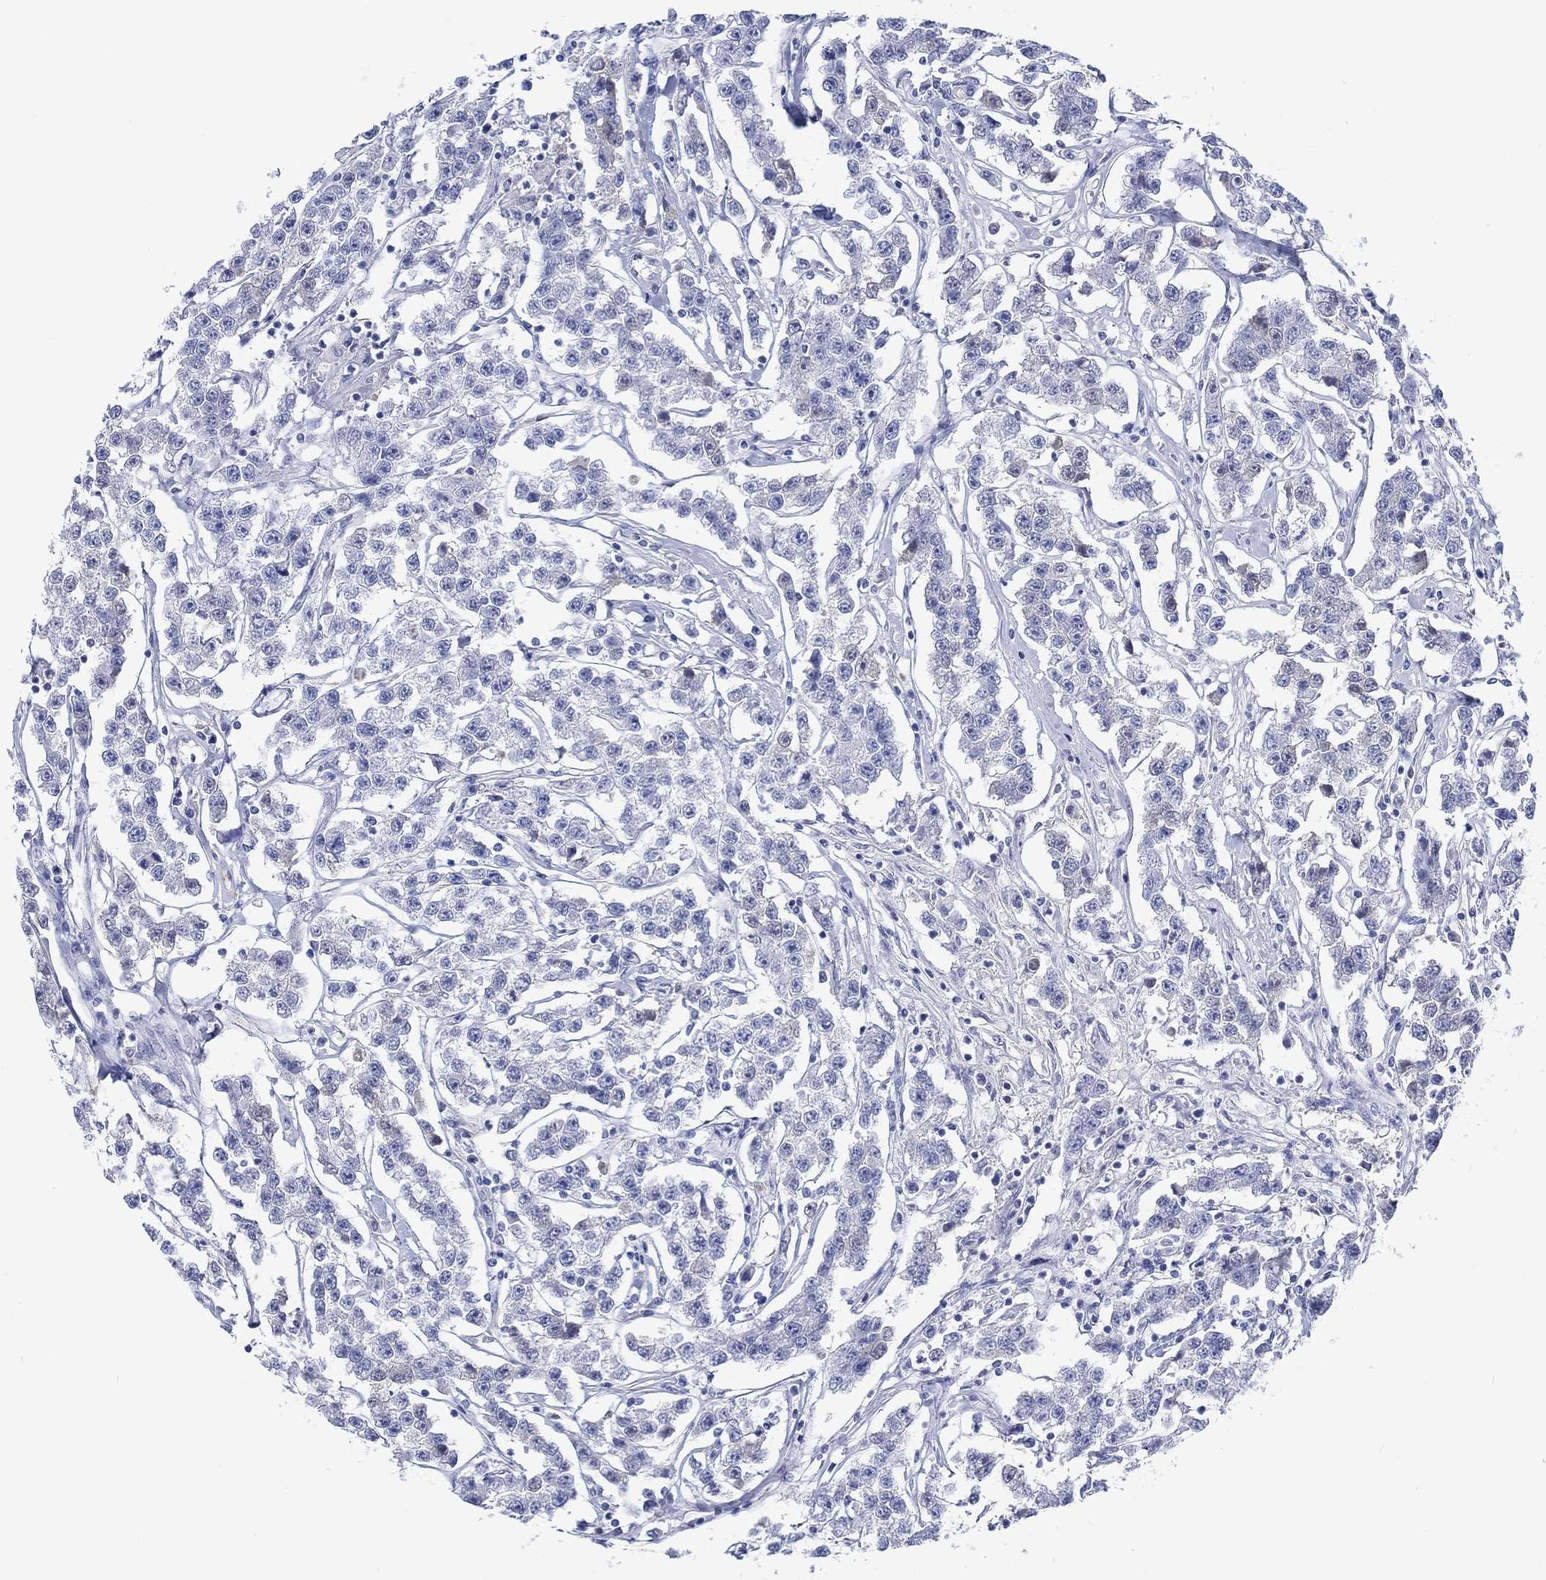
{"staining": {"intensity": "negative", "quantity": "none", "location": "none"}, "tissue": "testis cancer", "cell_type": "Tumor cells", "image_type": "cancer", "snomed": [{"axis": "morphology", "description": "Seminoma, NOS"}, {"axis": "topography", "description": "Testis"}], "caption": "Tumor cells are negative for brown protein staining in seminoma (testis). (Immunohistochemistry, brightfield microscopy, high magnification).", "gene": "CACNG3", "patient": {"sex": "male", "age": 59}}